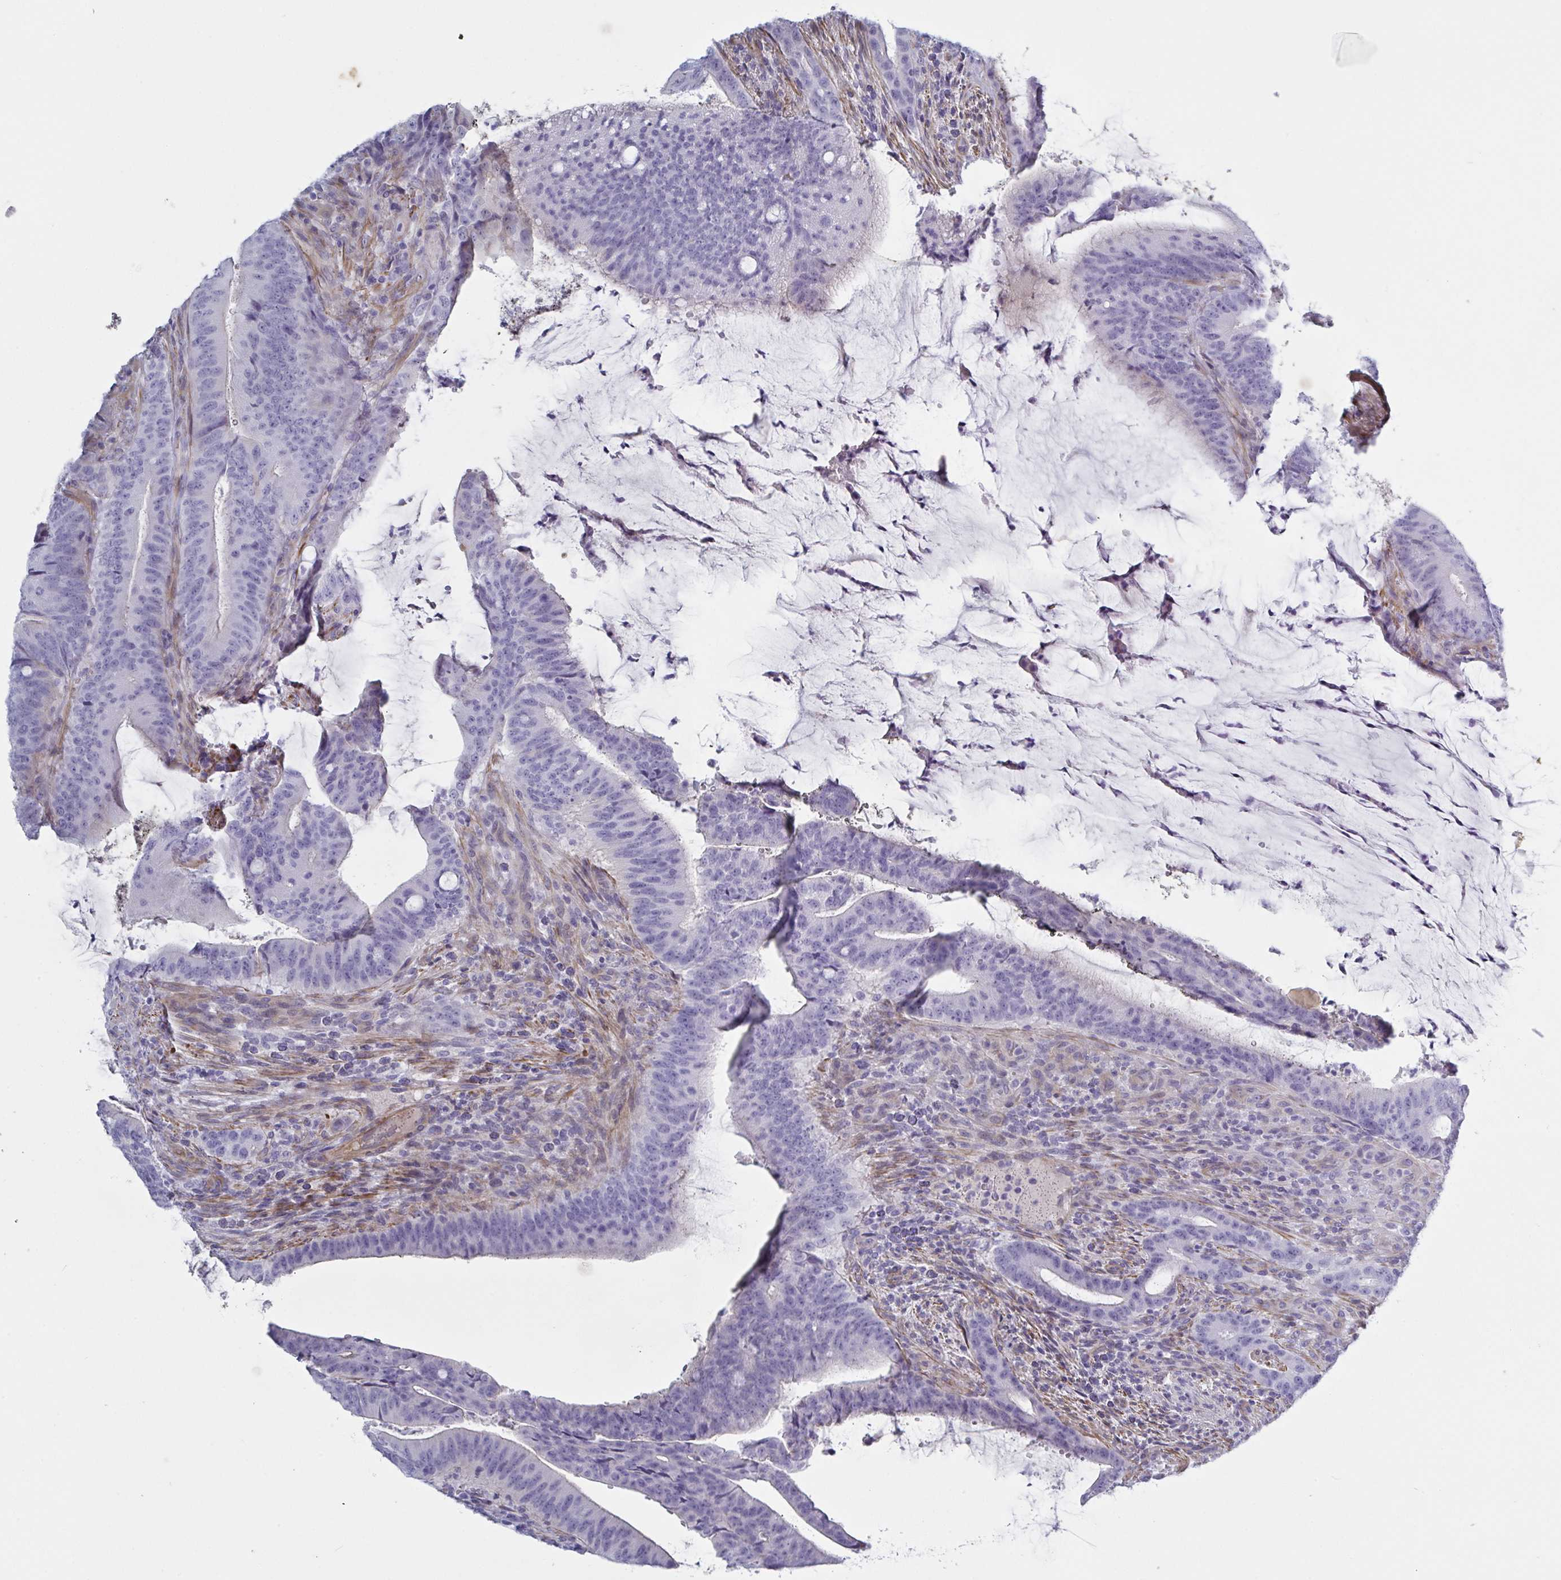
{"staining": {"intensity": "negative", "quantity": "none", "location": "none"}, "tissue": "colorectal cancer", "cell_type": "Tumor cells", "image_type": "cancer", "snomed": [{"axis": "morphology", "description": "Adenocarcinoma, NOS"}, {"axis": "topography", "description": "Colon"}], "caption": "IHC photomicrograph of neoplastic tissue: human colorectal adenocarcinoma stained with DAB shows no significant protein positivity in tumor cells. (DAB immunohistochemistry with hematoxylin counter stain).", "gene": "OR5P3", "patient": {"sex": "female", "age": 43}}